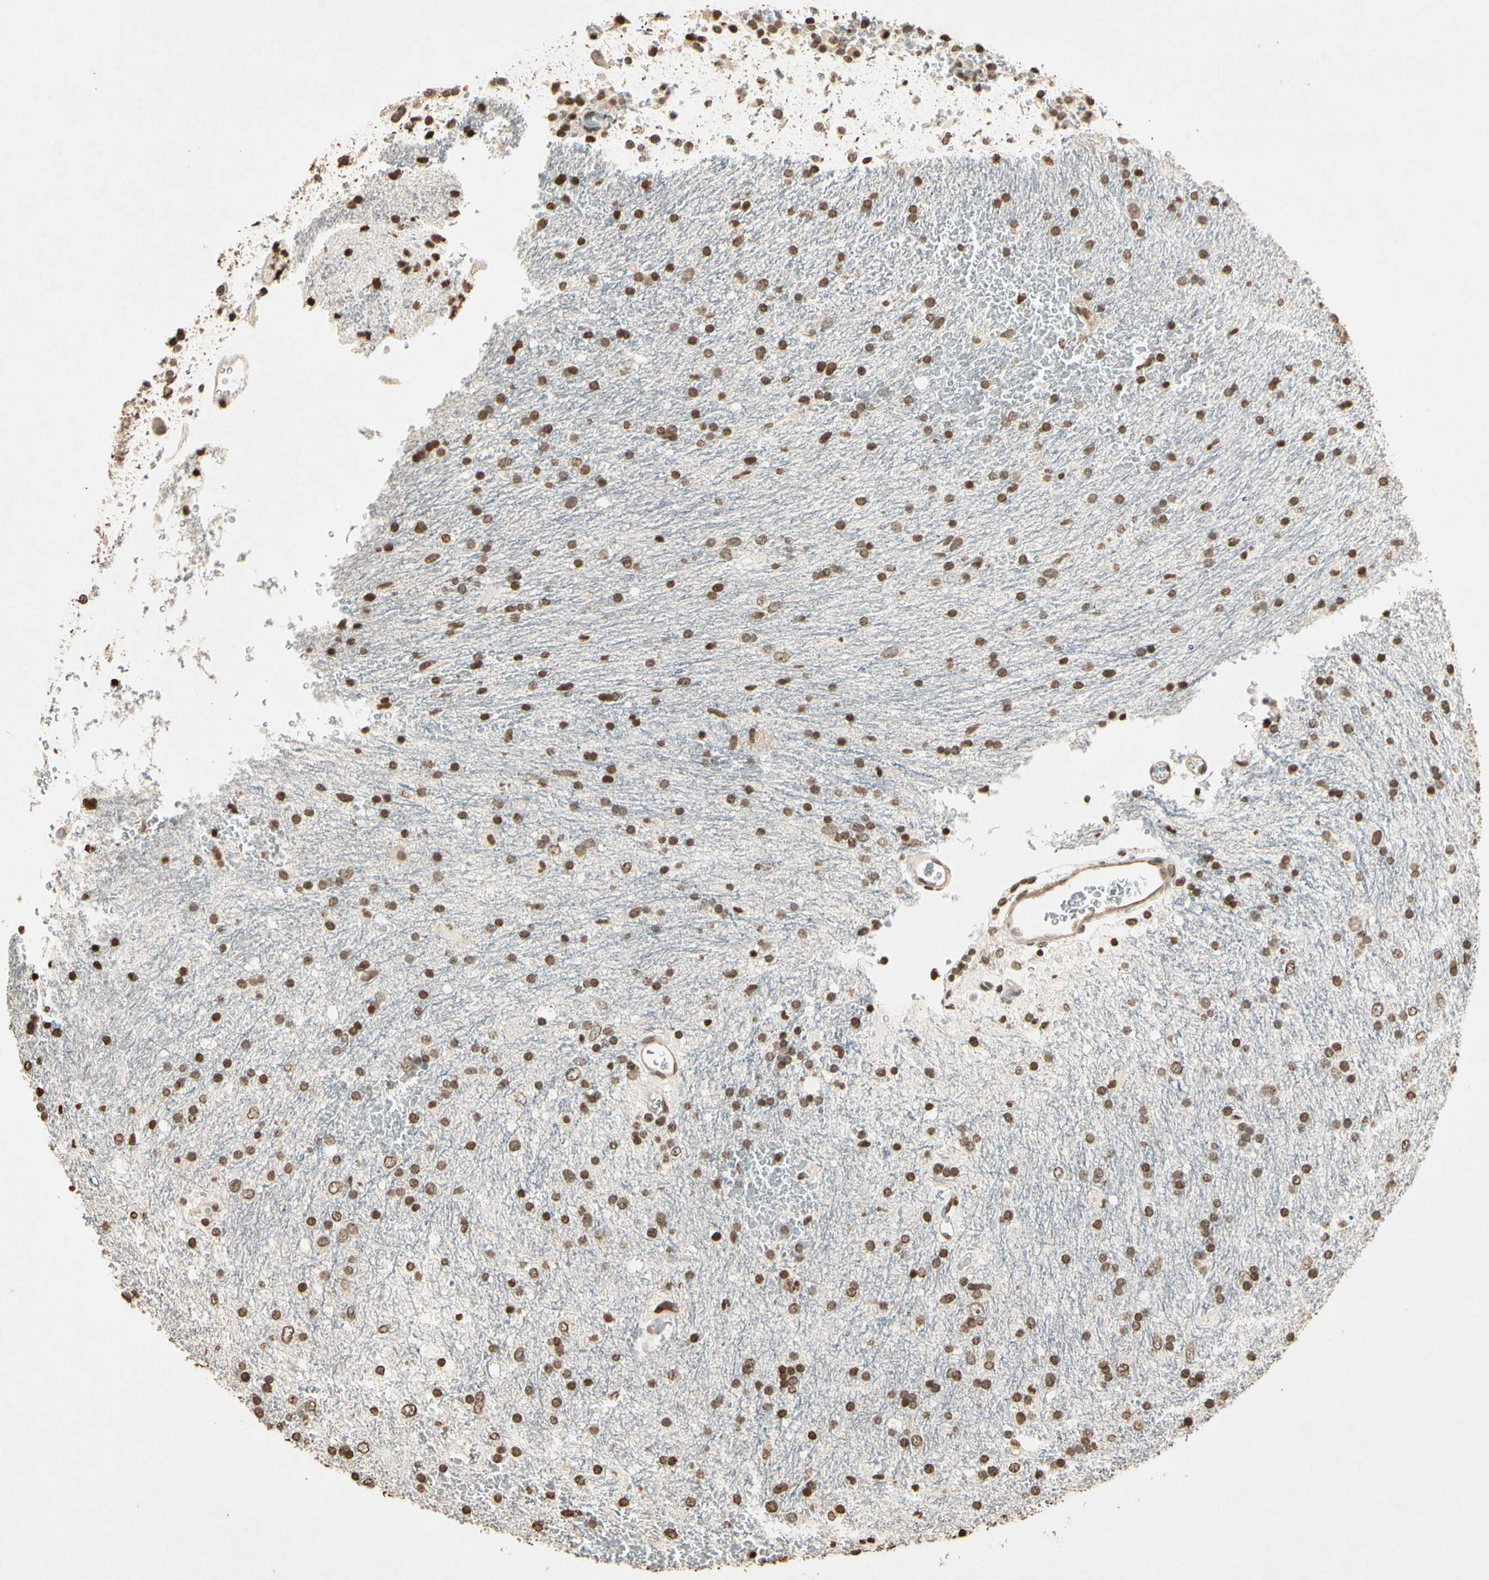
{"staining": {"intensity": "moderate", "quantity": ">75%", "location": "nuclear"}, "tissue": "glioma", "cell_type": "Tumor cells", "image_type": "cancer", "snomed": [{"axis": "morphology", "description": "Glioma, malignant, Low grade"}, {"axis": "topography", "description": "Brain"}], "caption": "Glioma stained with a brown dye displays moderate nuclear positive staining in about >75% of tumor cells.", "gene": "TOP1", "patient": {"sex": "male", "age": 77}}